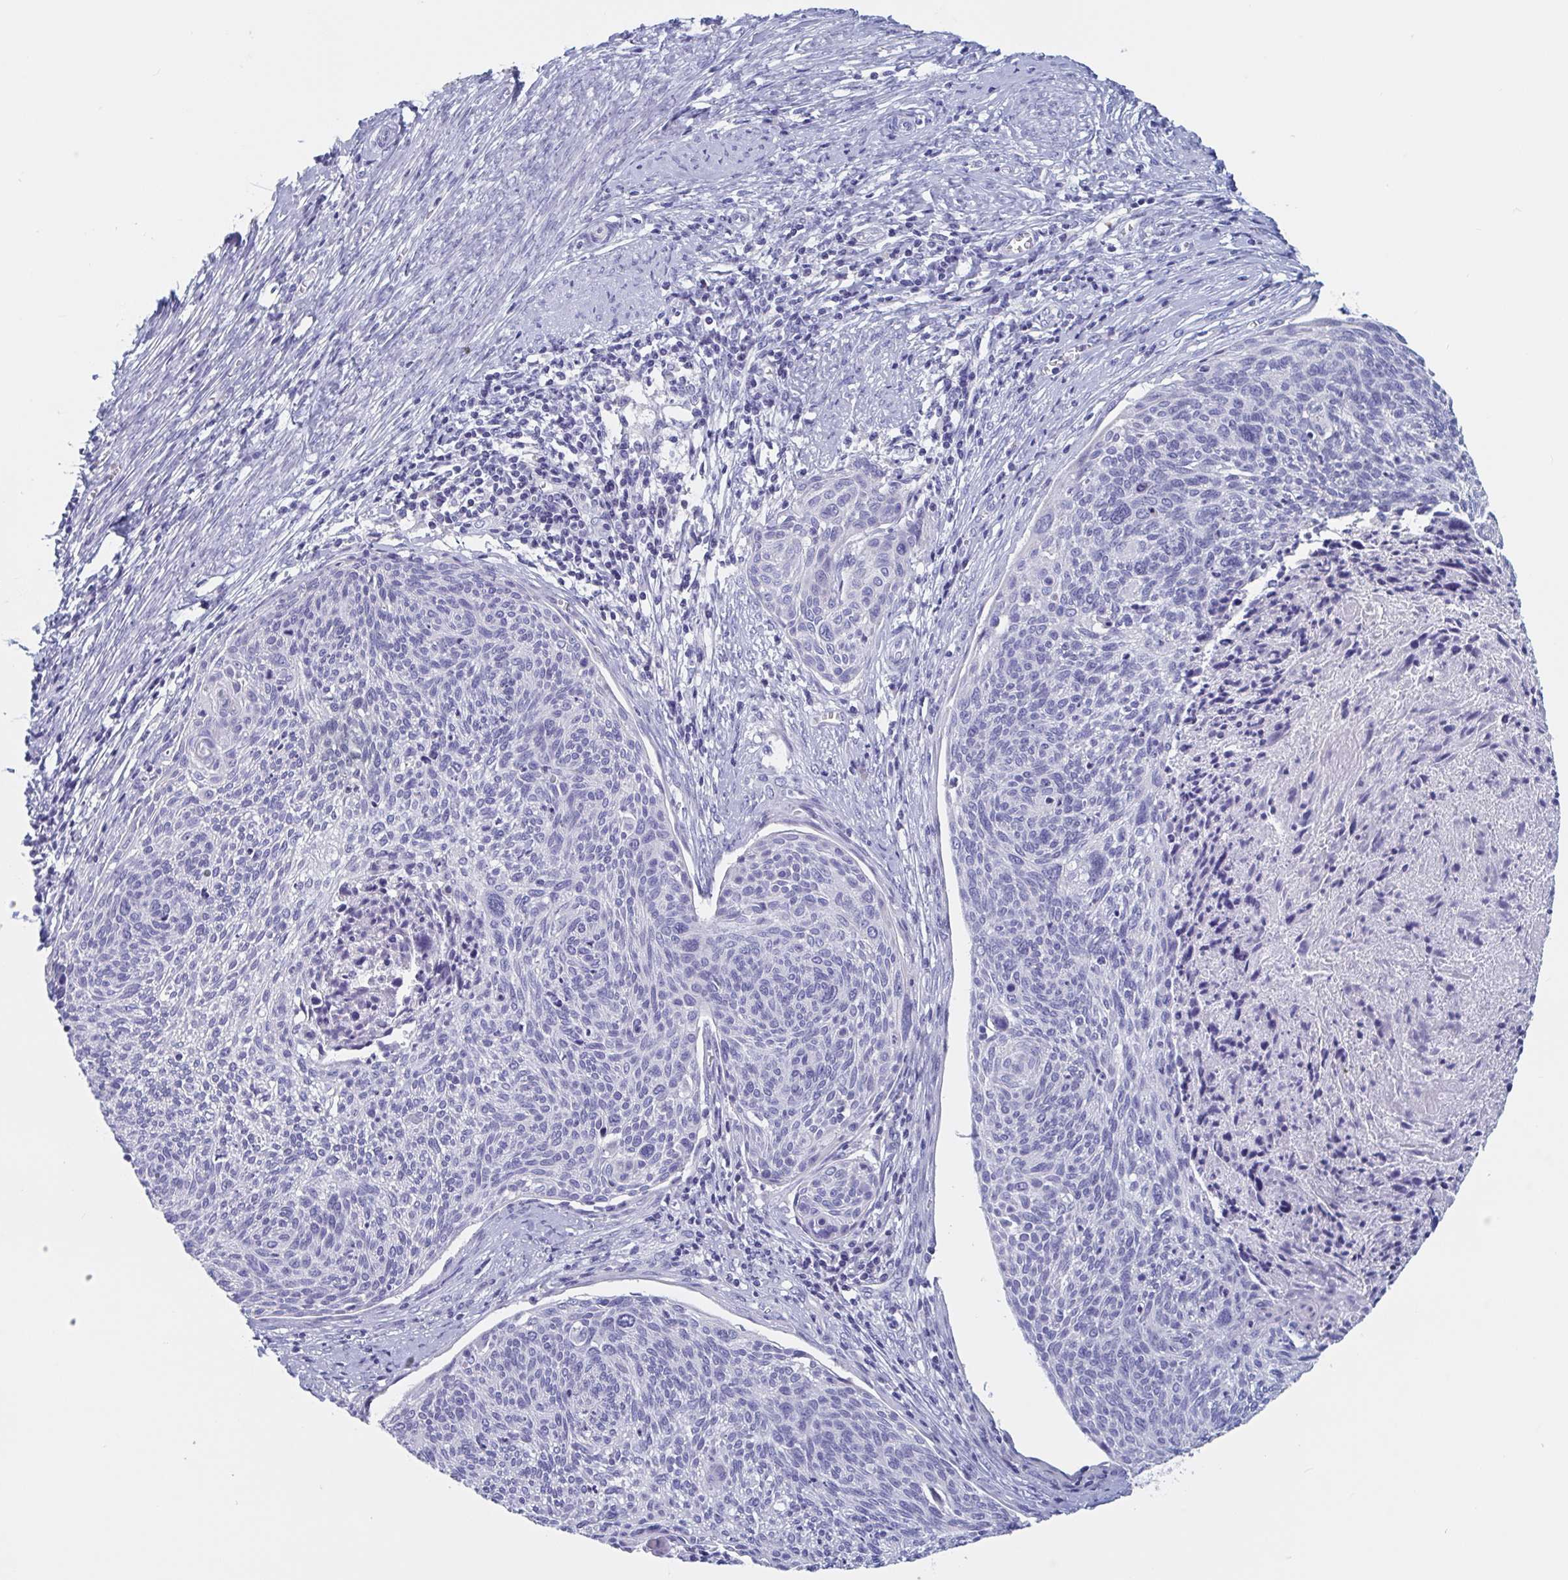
{"staining": {"intensity": "negative", "quantity": "none", "location": "none"}, "tissue": "cervical cancer", "cell_type": "Tumor cells", "image_type": "cancer", "snomed": [{"axis": "morphology", "description": "Squamous cell carcinoma, NOS"}, {"axis": "topography", "description": "Cervix"}], "caption": "Immunohistochemical staining of cervical cancer (squamous cell carcinoma) reveals no significant positivity in tumor cells.", "gene": "DPEP3", "patient": {"sex": "female", "age": 49}}